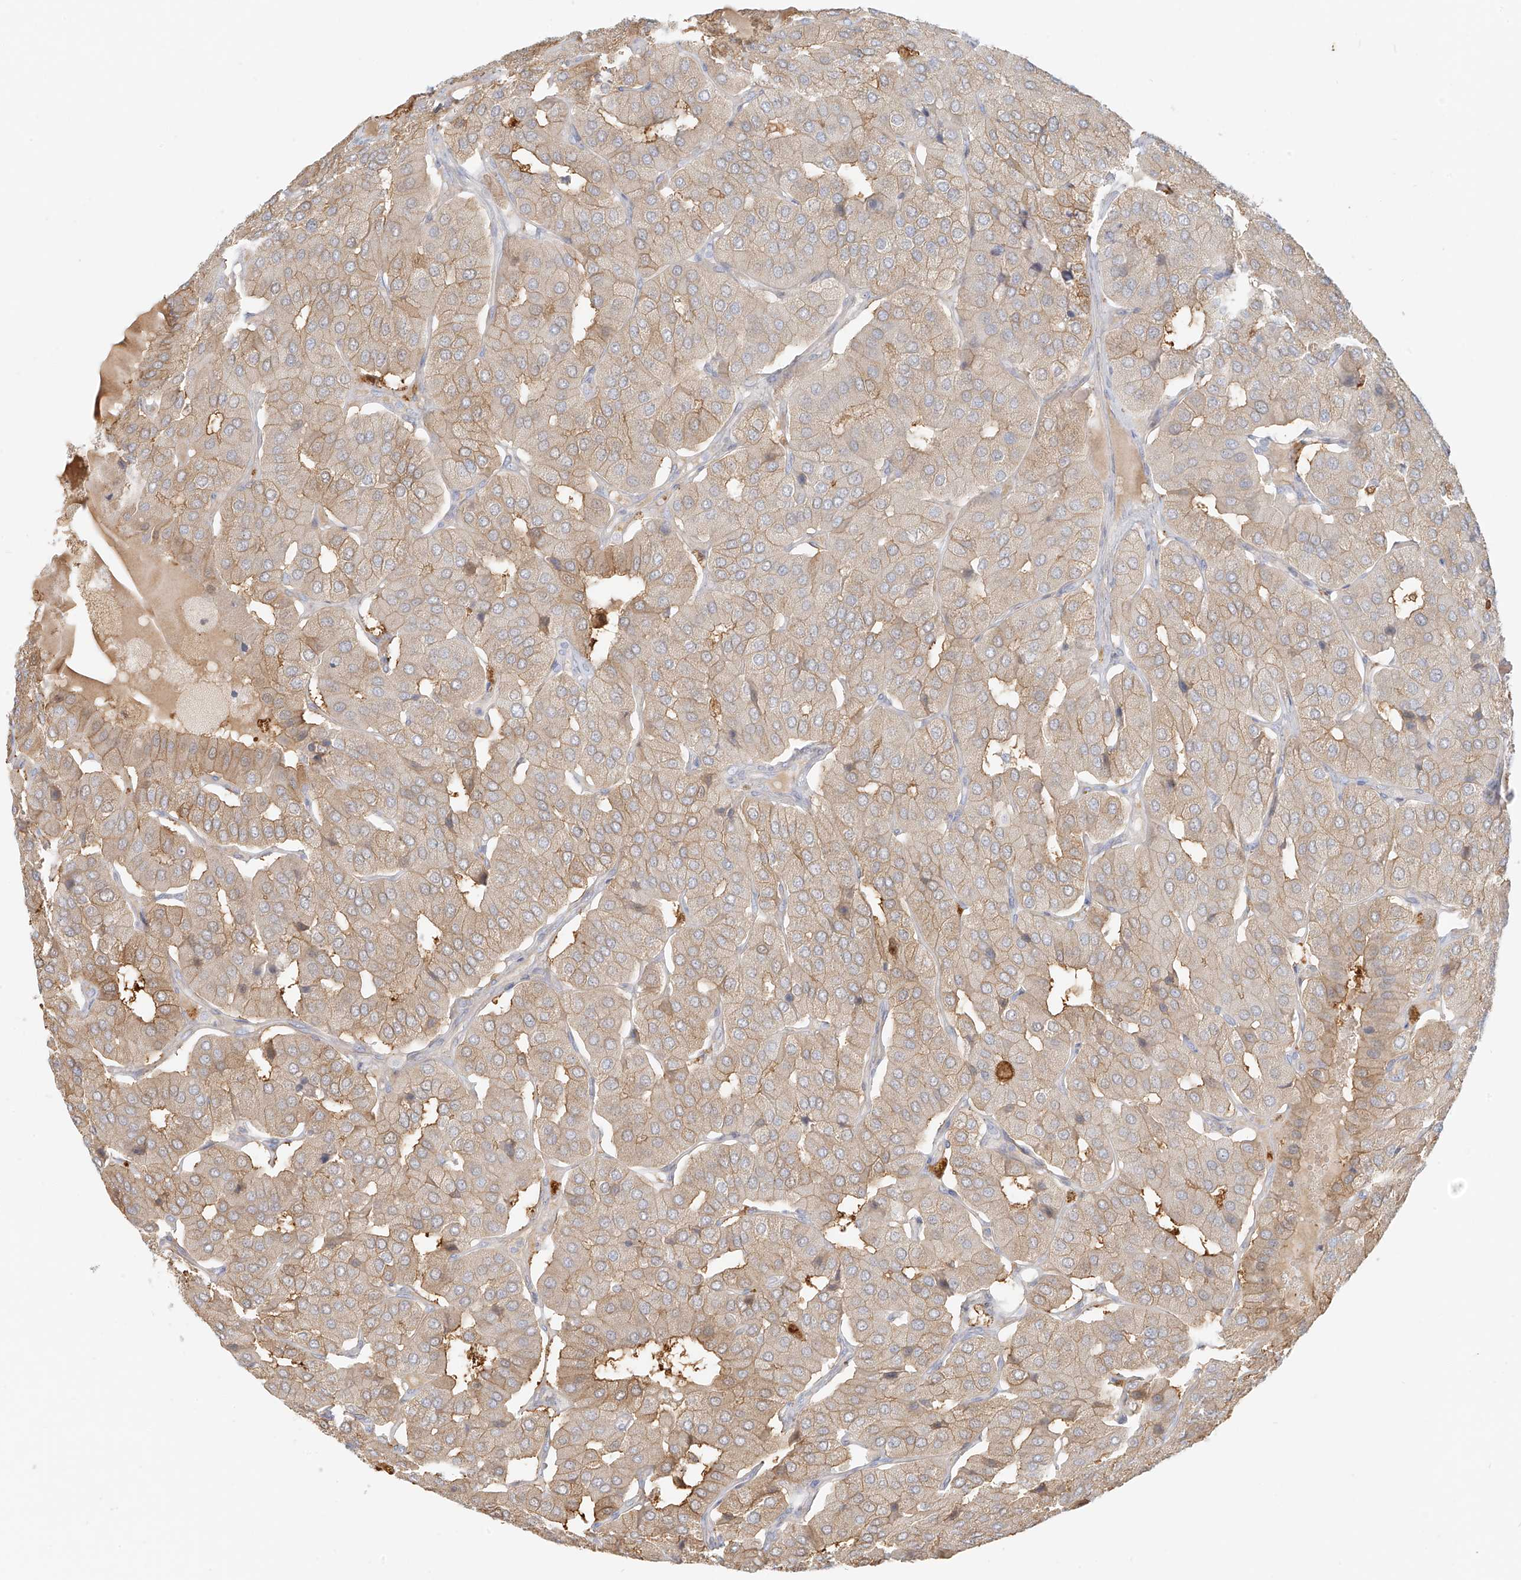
{"staining": {"intensity": "weak", "quantity": ">75%", "location": "cytoplasmic/membranous"}, "tissue": "parathyroid gland", "cell_type": "Glandular cells", "image_type": "normal", "snomed": [{"axis": "morphology", "description": "Normal tissue, NOS"}, {"axis": "morphology", "description": "Adenoma, NOS"}, {"axis": "topography", "description": "Parathyroid gland"}], "caption": "Human parathyroid gland stained for a protein (brown) reveals weak cytoplasmic/membranous positive expression in about >75% of glandular cells.", "gene": "UPK1B", "patient": {"sex": "female", "age": 86}}